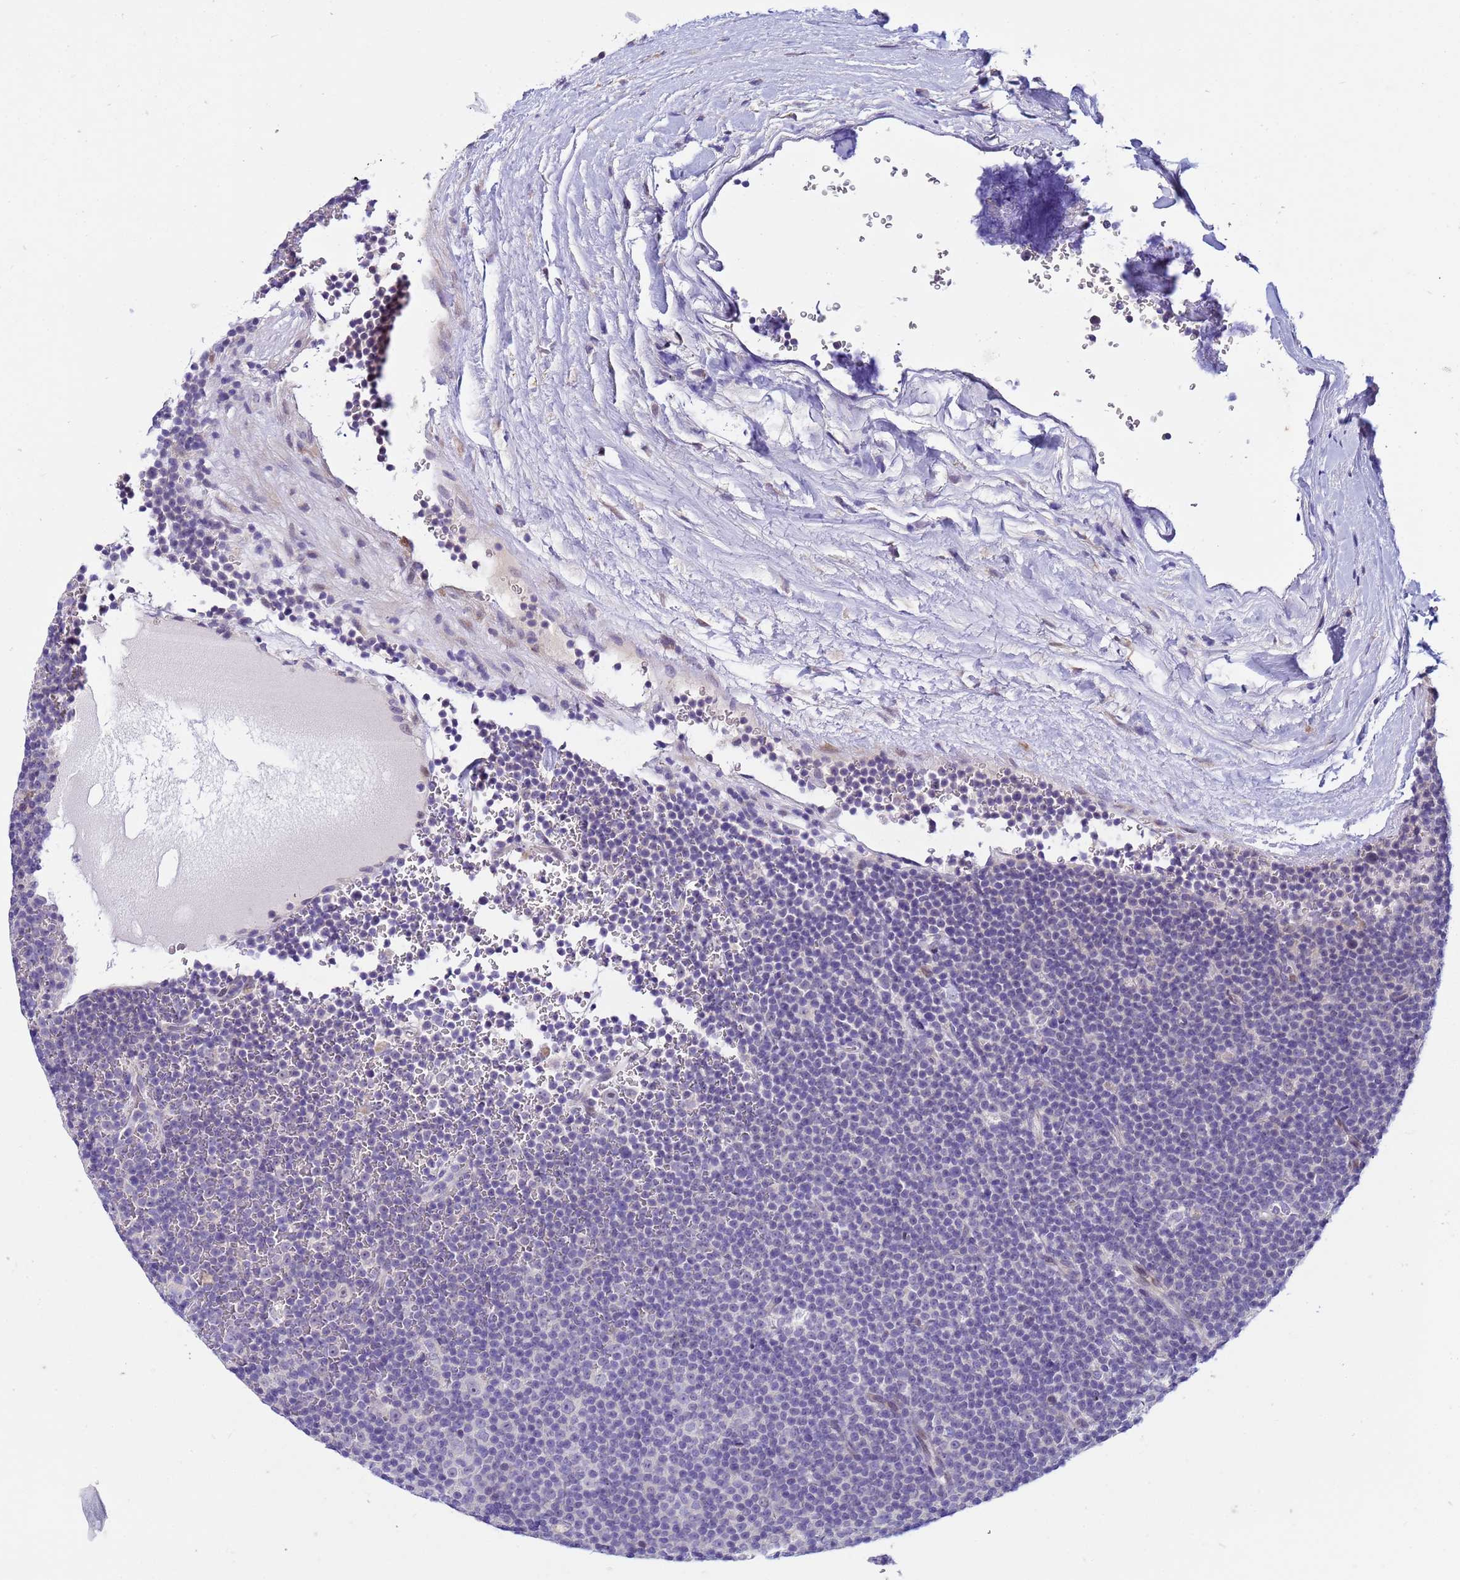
{"staining": {"intensity": "negative", "quantity": "none", "location": "none"}, "tissue": "lymphoma", "cell_type": "Tumor cells", "image_type": "cancer", "snomed": [{"axis": "morphology", "description": "Malignant lymphoma, non-Hodgkin's type, Low grade"}, {"axis": "topography", "description": "Lymph node"}], "caption": "An IHC micrograph of lymphoma is shown. There is no staining in tumor cells of lymphoma.", "gene": "IGSF11", "patient": {"sex": "female", "age": 67}}